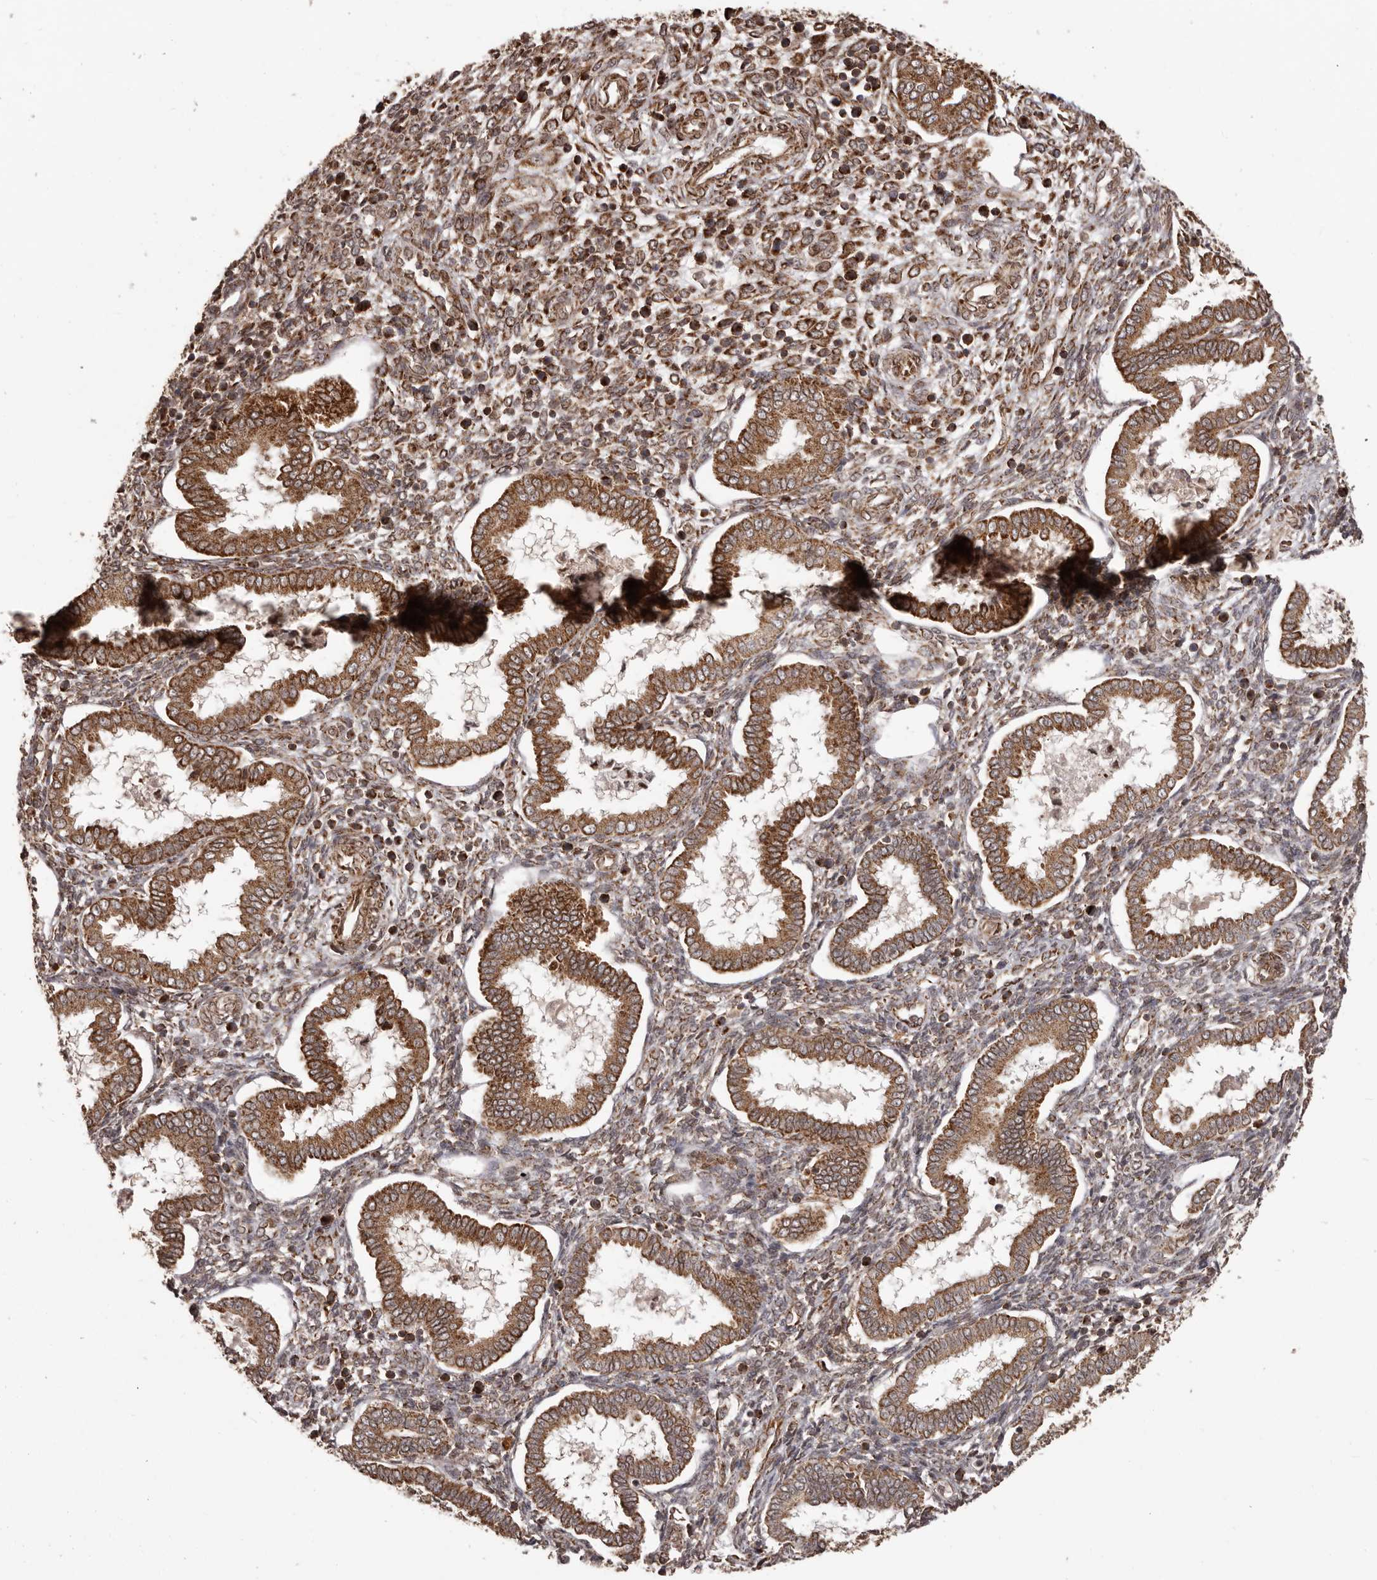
{"staining": {"intensity": "moderate", "quantity": ">75%", "location": "cytoplasmic/membranous"}, "tissue": "endometrium", "cell_type": "Cells in endometrial stroma", "image_type": "normal", "snomed": [{"axis": "morphology", "description": "Normal tissue, NOS"}, {"axis": "topography", "description": "Endometrium"}], "caption": "DAB immunohistochemical staining of unremarkable human endometrium shows moderate cytoplasmic/membranous protein positivity in about >75% of cells in endometrial stroma.", "gene": "CHRM2", "patient": {"sex": "female", "age": 24}}